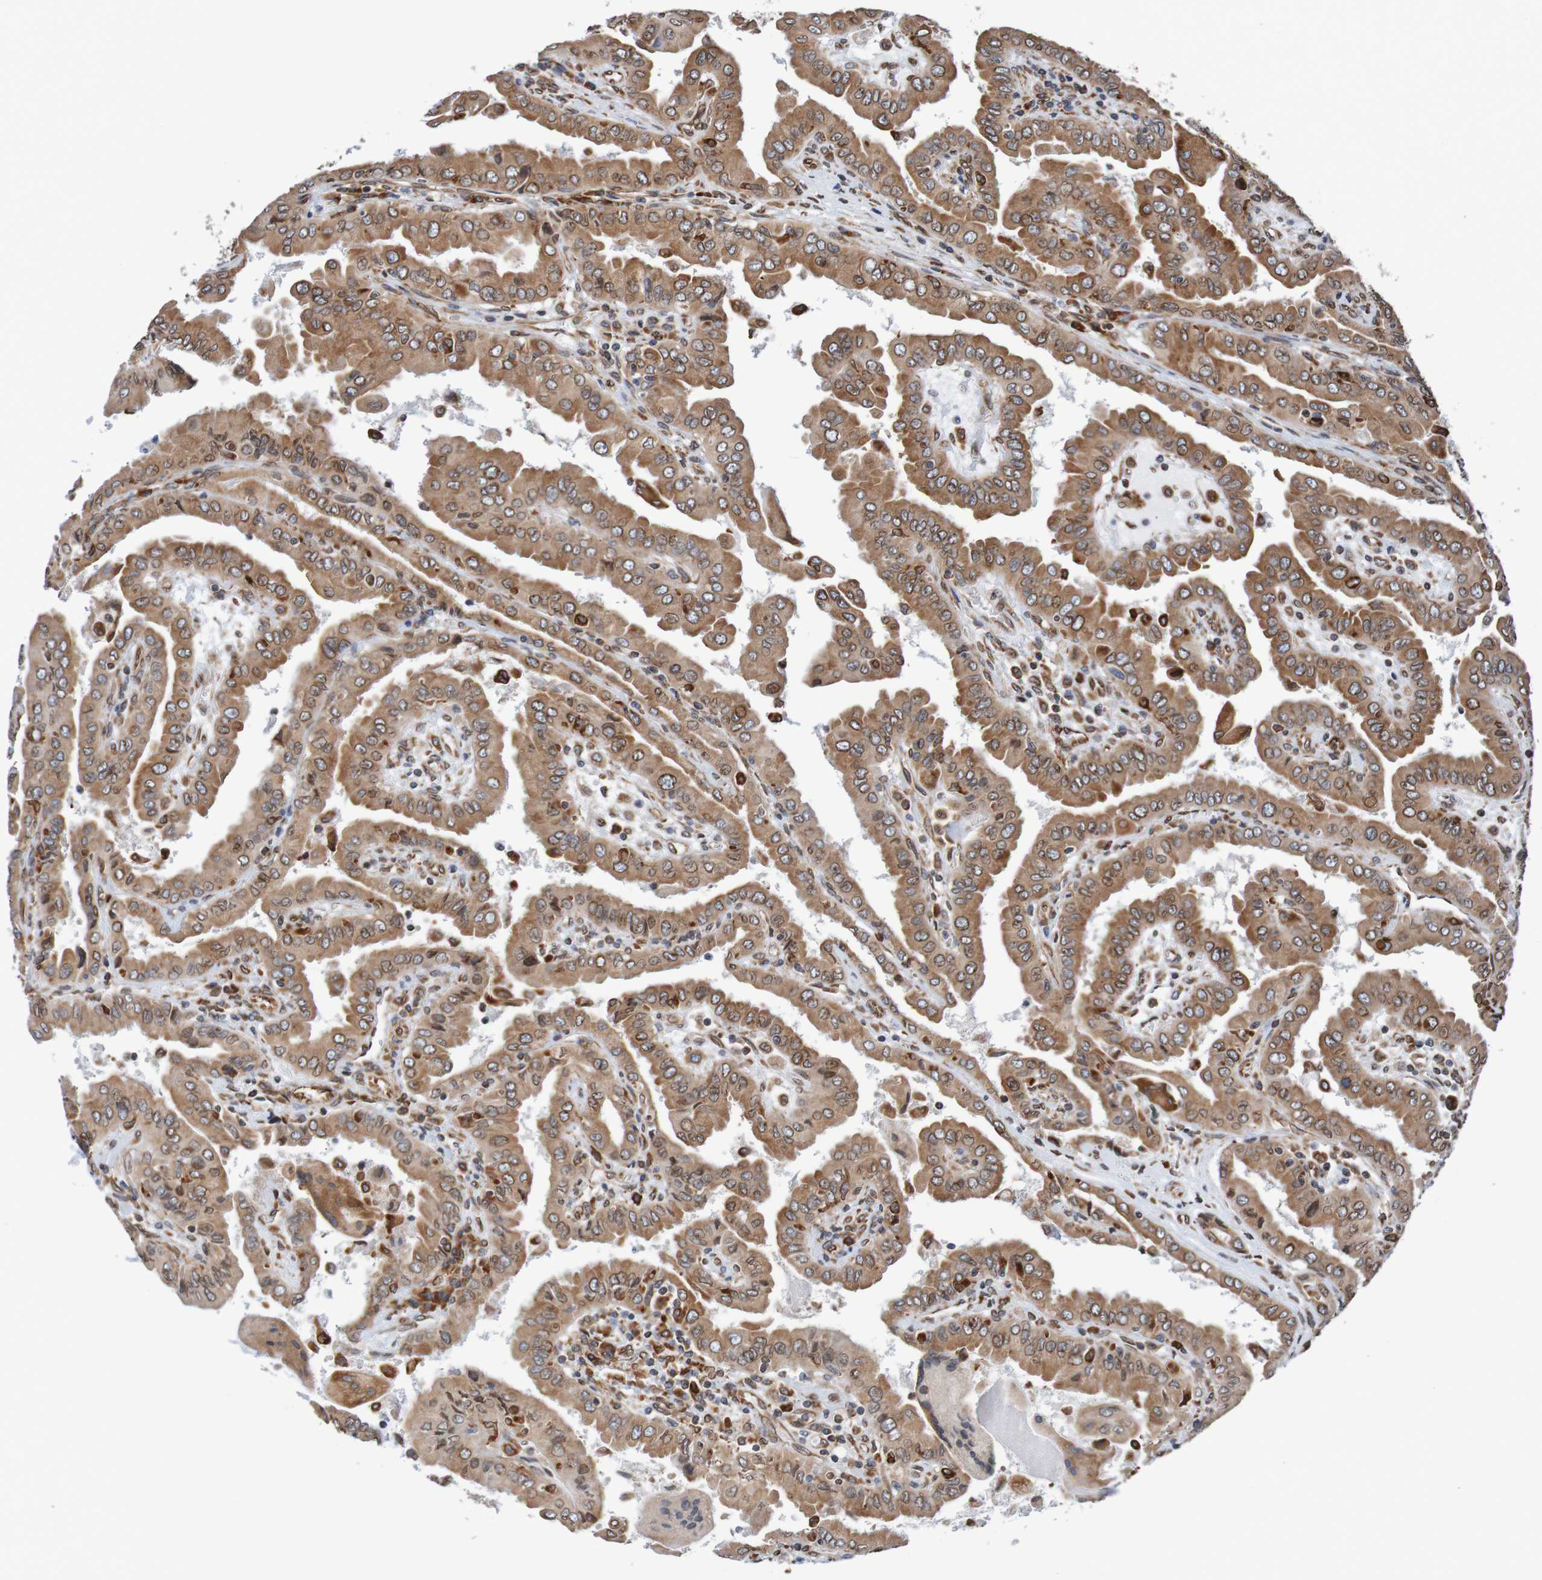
{"staining": {"intensity": "moderate", "quantity": ">75%", "location": "cytoplasmic/membranous,nuclear"}, "tissue": "thyroid cancer", "cell_type": "Tumor cells", "image_type": "cancer", "snomed": [{"axis": "morphology", "description": "Papillary adenocarcinoma, NOS"}, {"axis": "topography", "description": "Thyroid gland"}], "caption": "Immunohistochemistry (IHC) photomicrograph of neoplastic tissue: thyroid papillary adenocarcinoma stained using immunohistochemistry (IHC) reveals medium levels of moderate protein expression localized specifically in the cytoplasmic/membranous and nuclear of tumor cells, appearing as a cytoplasmic/membranous and nuclear brown color.", "gene": "TMEM109", "patient": {"sex": "male", "age": 33}}